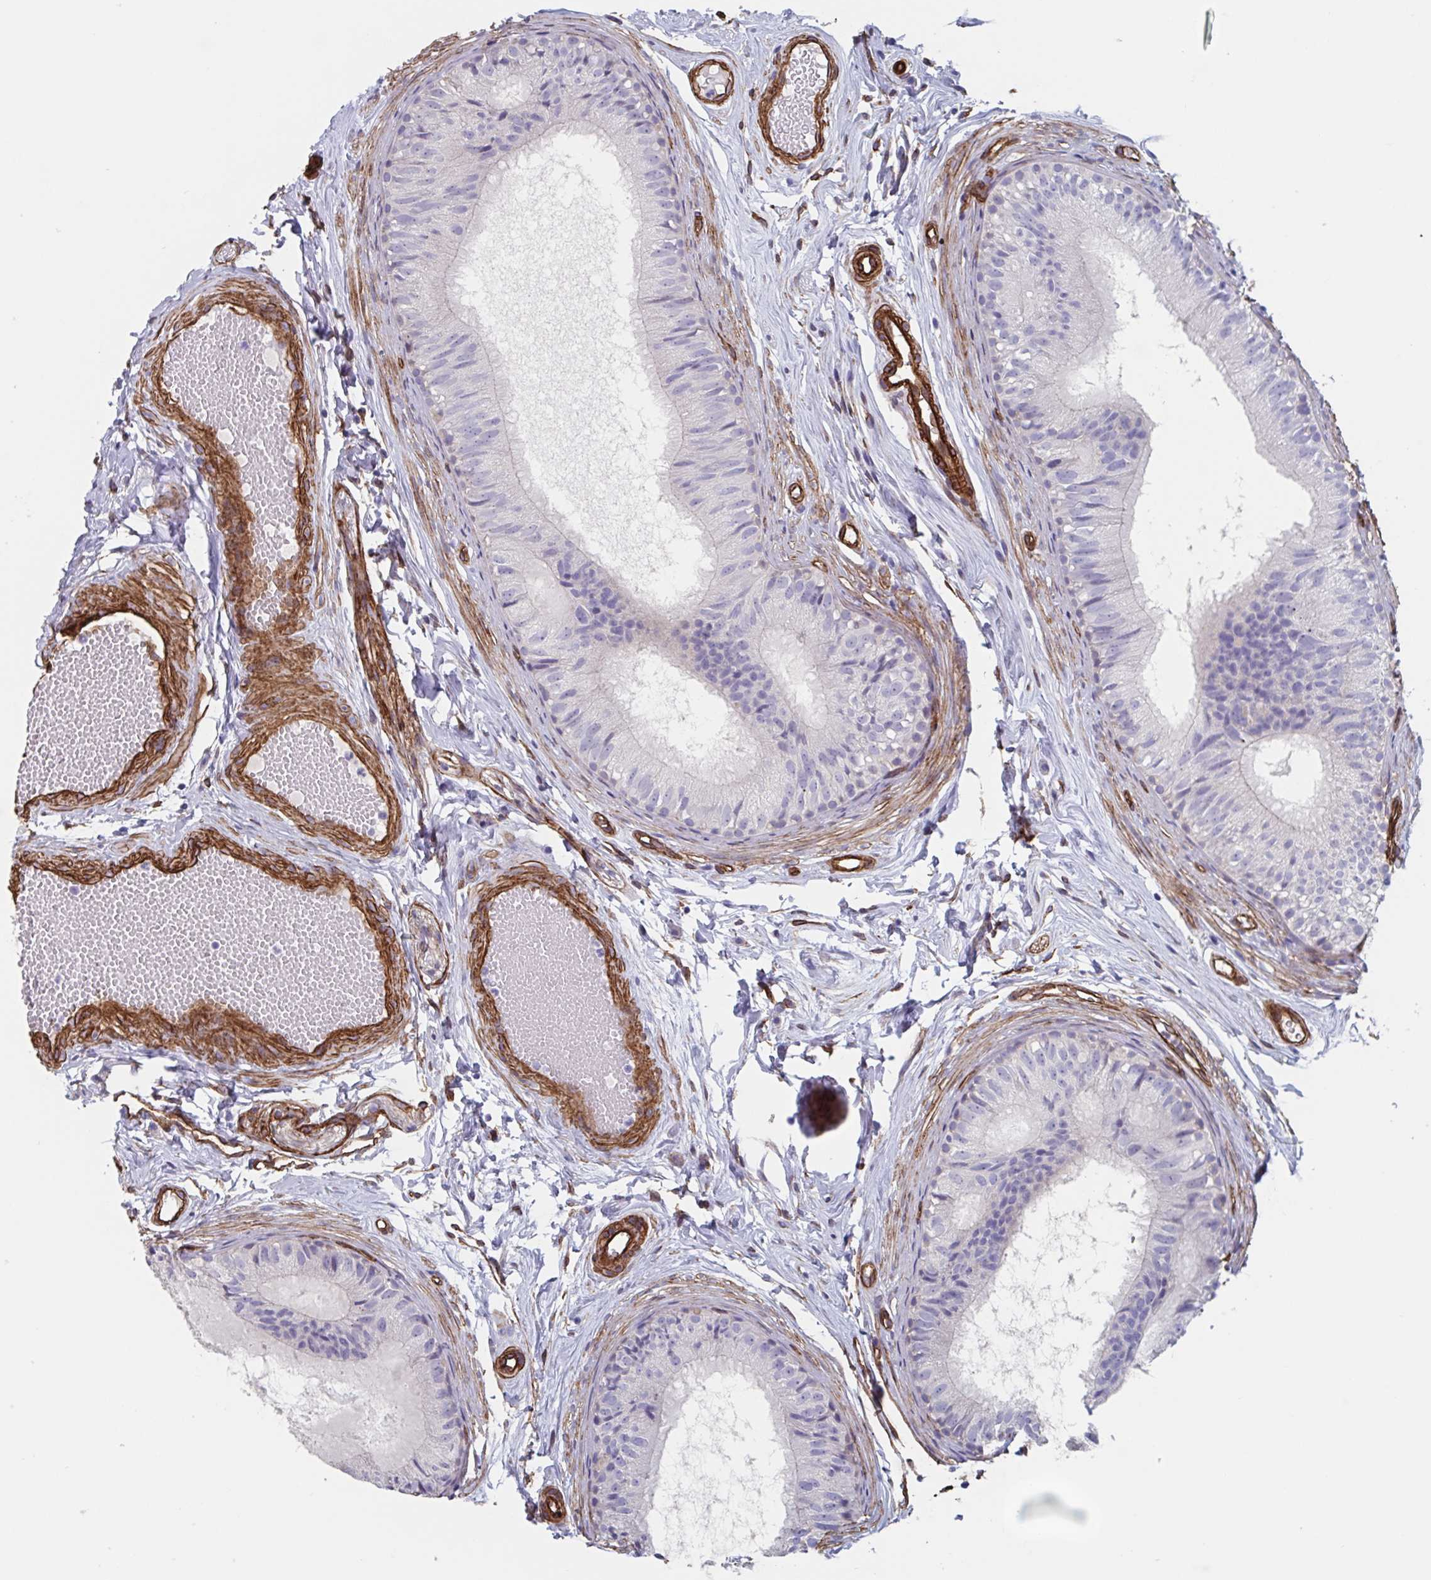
{"staining": {"intensity": "negative", "quantity": "none", "location": "none"}, "tissue": "epididymis", "cell_type": "Glandular cells", "image_type": "normal", "snomed": [{"axis": "morphology", "description": "Normal tissue, NOS"}, {"axis": "morphology", "description": "Seminoma, NOS"}, {"axis": "topography", "description": "Testis"}, {"axis": "topography", "description": "Epididymis"}], "caption": "IHC histopathology image of benign epididymis: human epididymis stained with DAB (3,3'-diaminobenzidine) exhibits no significant protein positivity in glandular cells. (DAB immunohistochemistry visualized using brightfield microscopy, high magnification).", "gene": "CITED4", "patient": {"sex": "male", "age": 34}}